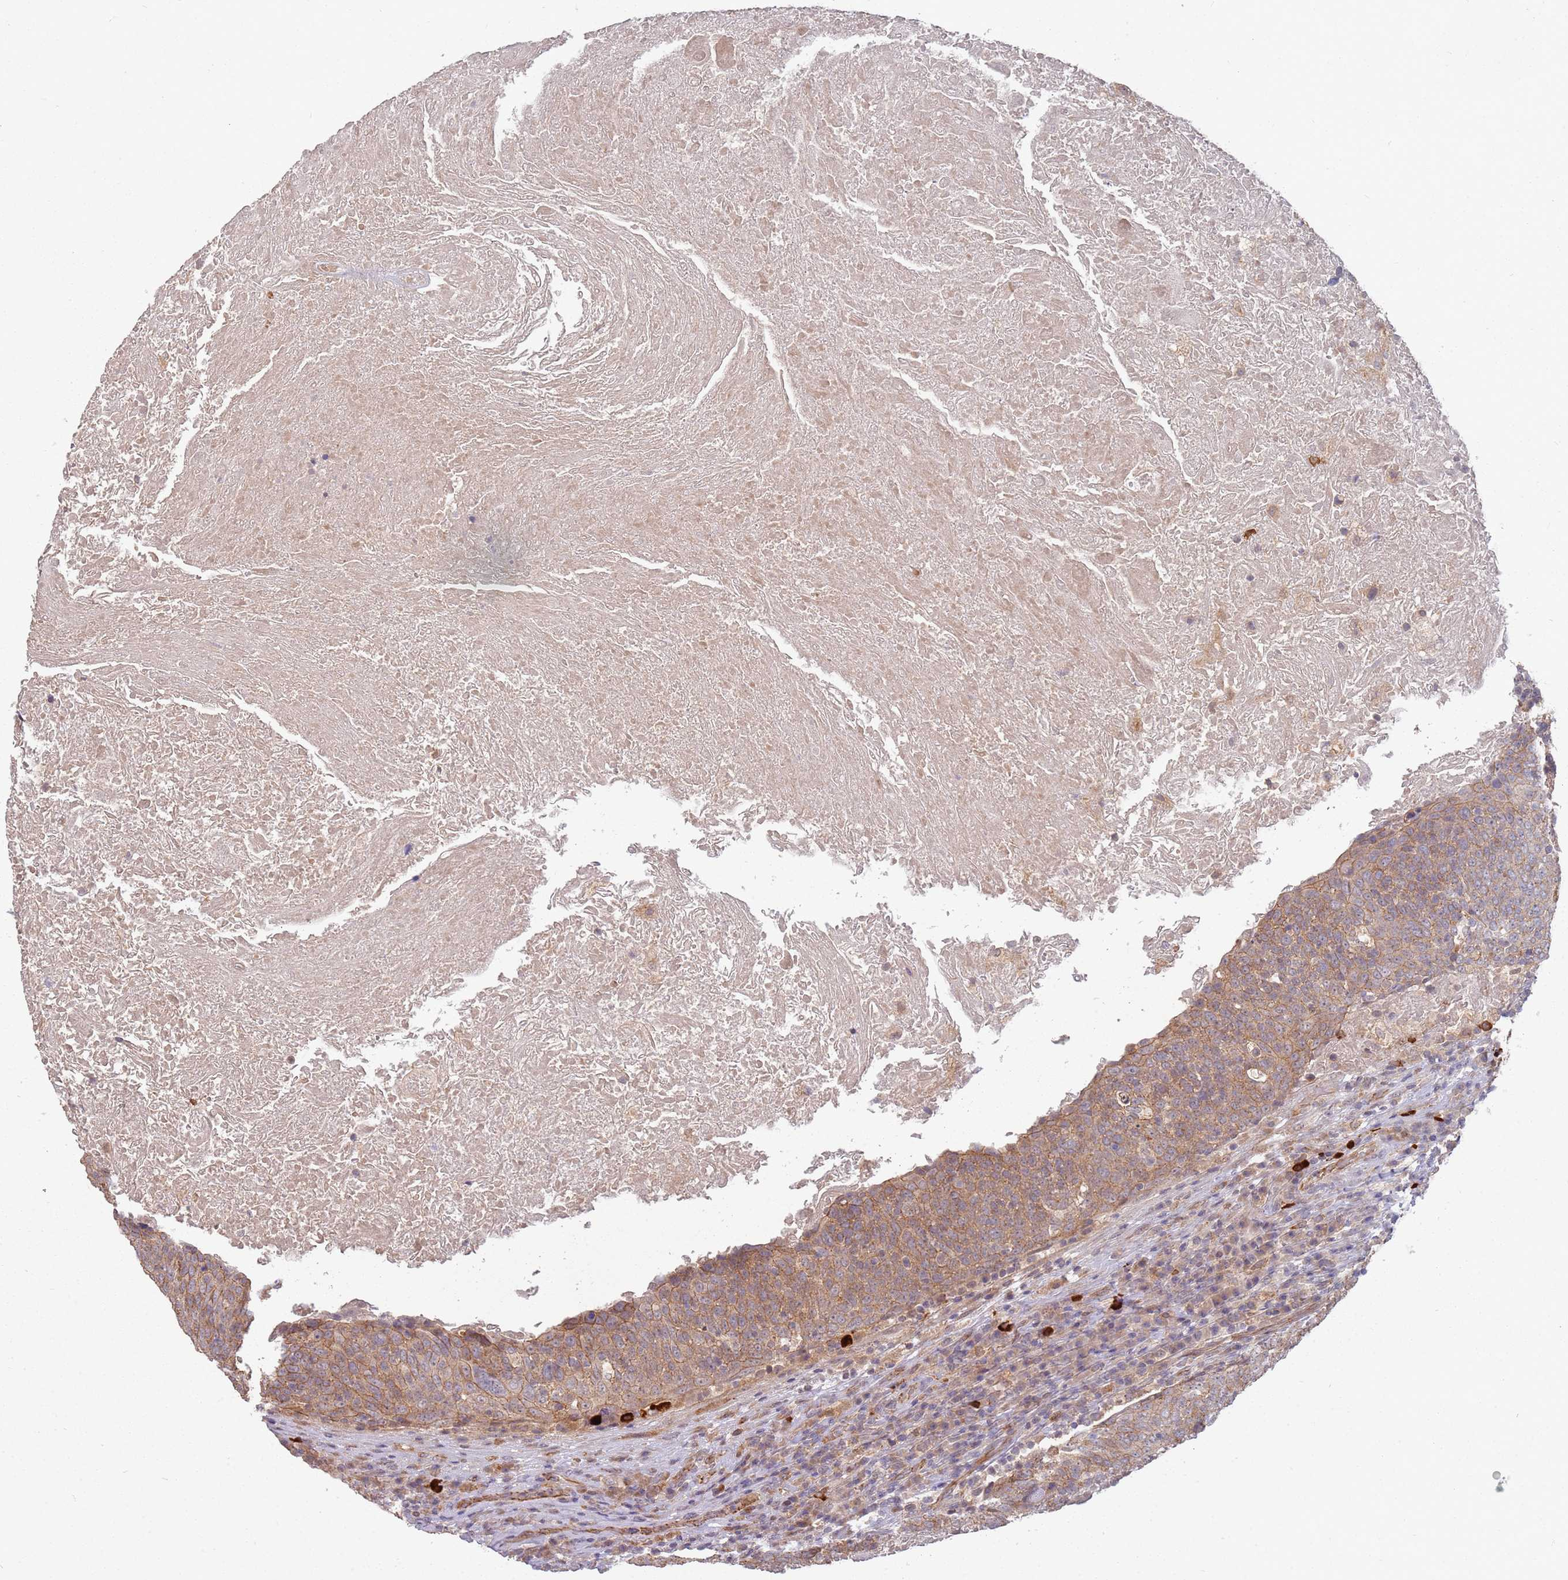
{"staining": {"intensity": "moderate", "quantity": ">75%", "location": "cytoplasmic/membranous"}, "tissue": "head and neck cancer", "cell_type": "Tumor cells", "image_type": "cancer", "snomed": [{"axis": "morphology", "description": "Squamous cell carcinoma, NOS"}, {"axis": "morphology", "description": "Squamous cell carcinoma, metastatic, NOS"}, {"axis": "topography", "description": "Lymph node"}, {"axis": "topography", "description": "Head-Neck"}], "caption": "Immunohistochemistry (IHC) histopathology image of neoplastic tissue: human head and neck cancer stained using immunohistochemistry reveals medium levels of moderate protein expression localized specifically in the cytoplasmic/membranous of tumor cells, appearing as a cytoplasmic/membranous brown color.", "gene": "MPEG1", "patient": {"sex": "male", "age": 62}}